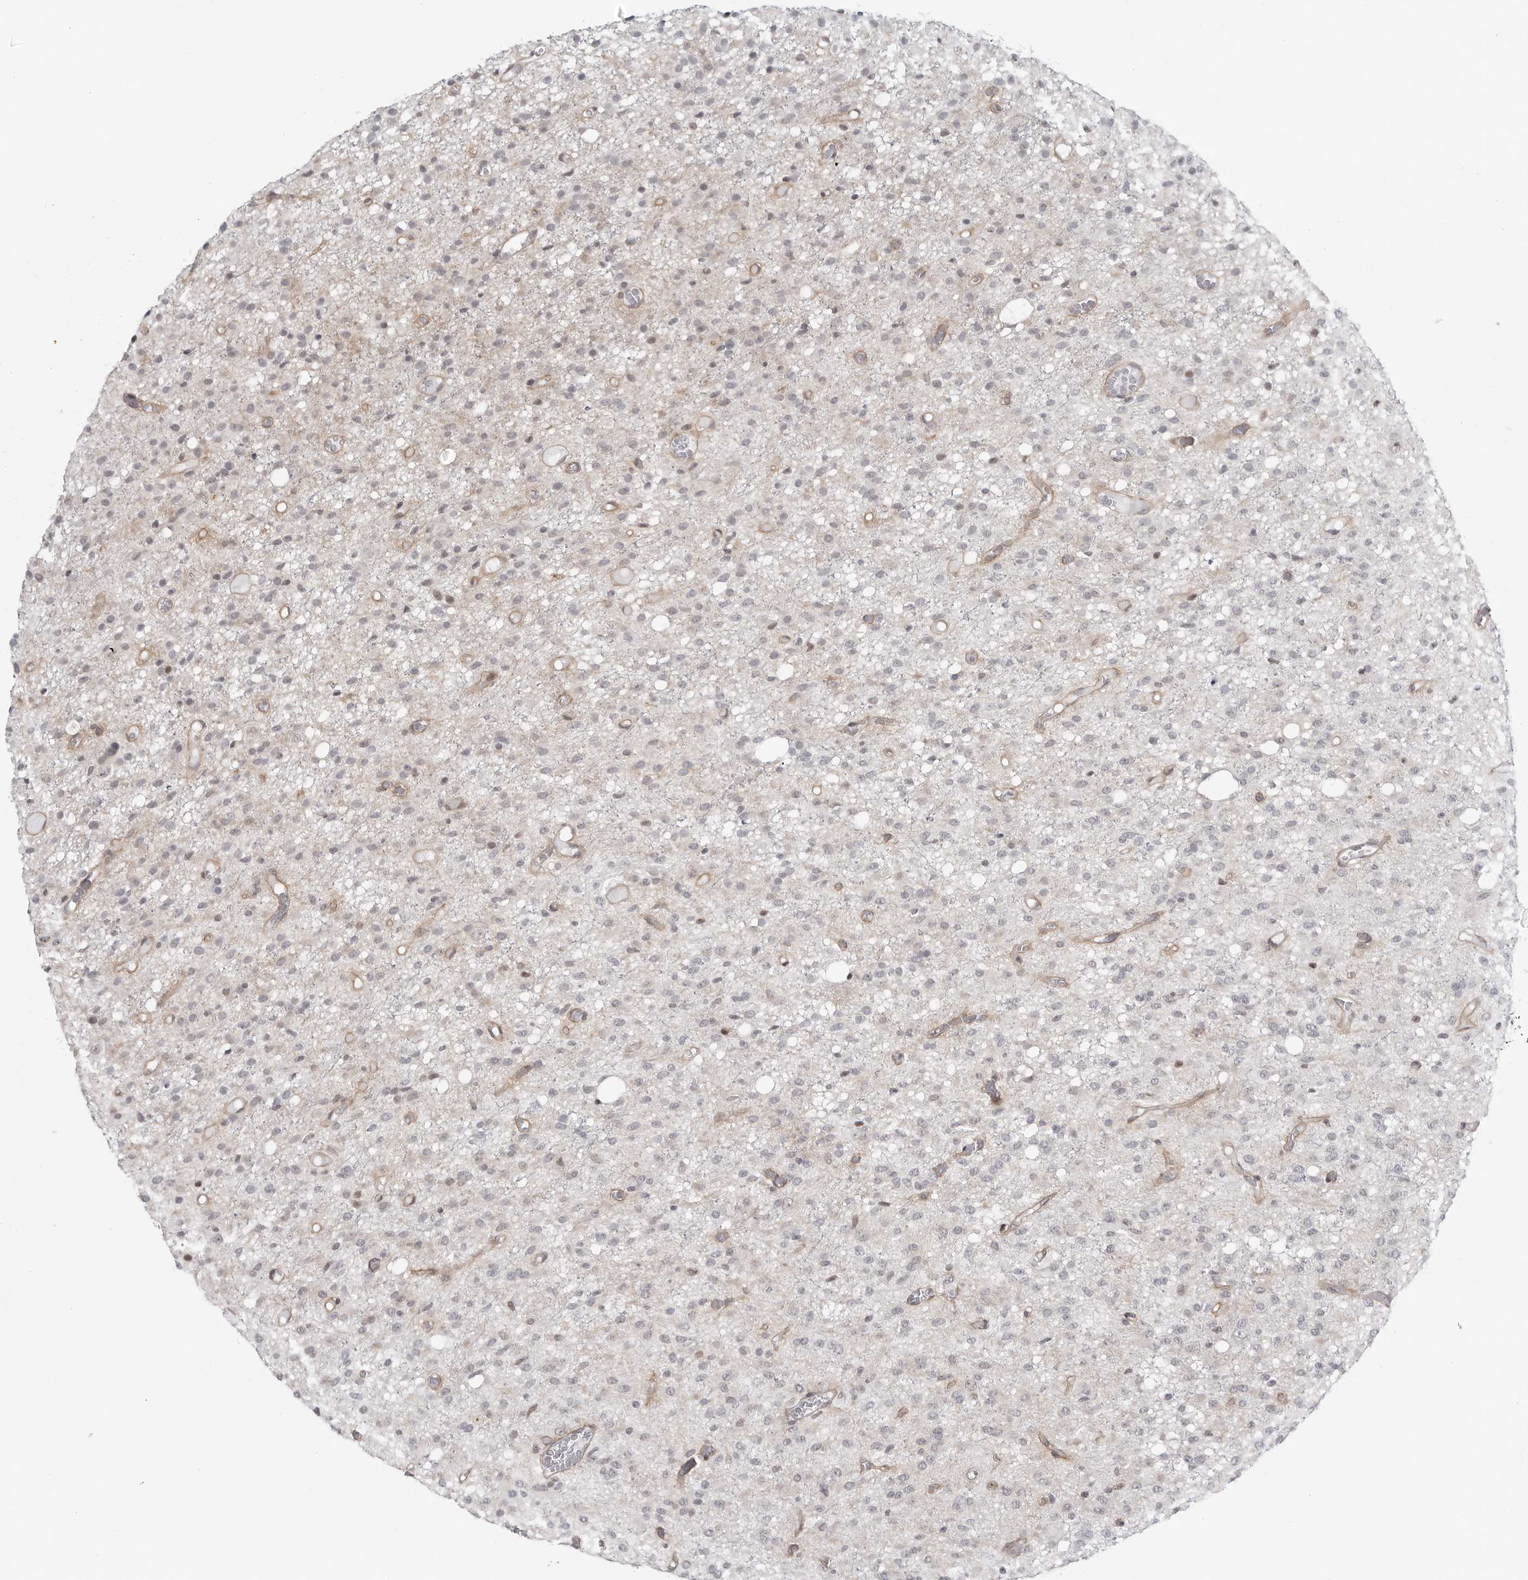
{"staining": {"intensity": "negative", "quantity": "none", "location": "none"}, "tissue": "glioma", "cell_type": "Tumor cells", "image_type": "cancer", "snomed": [{"axis": "morphology", "description": "Glioma, malignant, High grade"}, {"axis": "topography", "description": "Brain"}], "caption": "Glioma was stained to show a protein in brown. There is no significant staining in tumor cells. (Brightfield microscopy of DAB IHC at high magnification).", "gene": "FAM135B", "patient": {"sex": "female", "age": 59}}